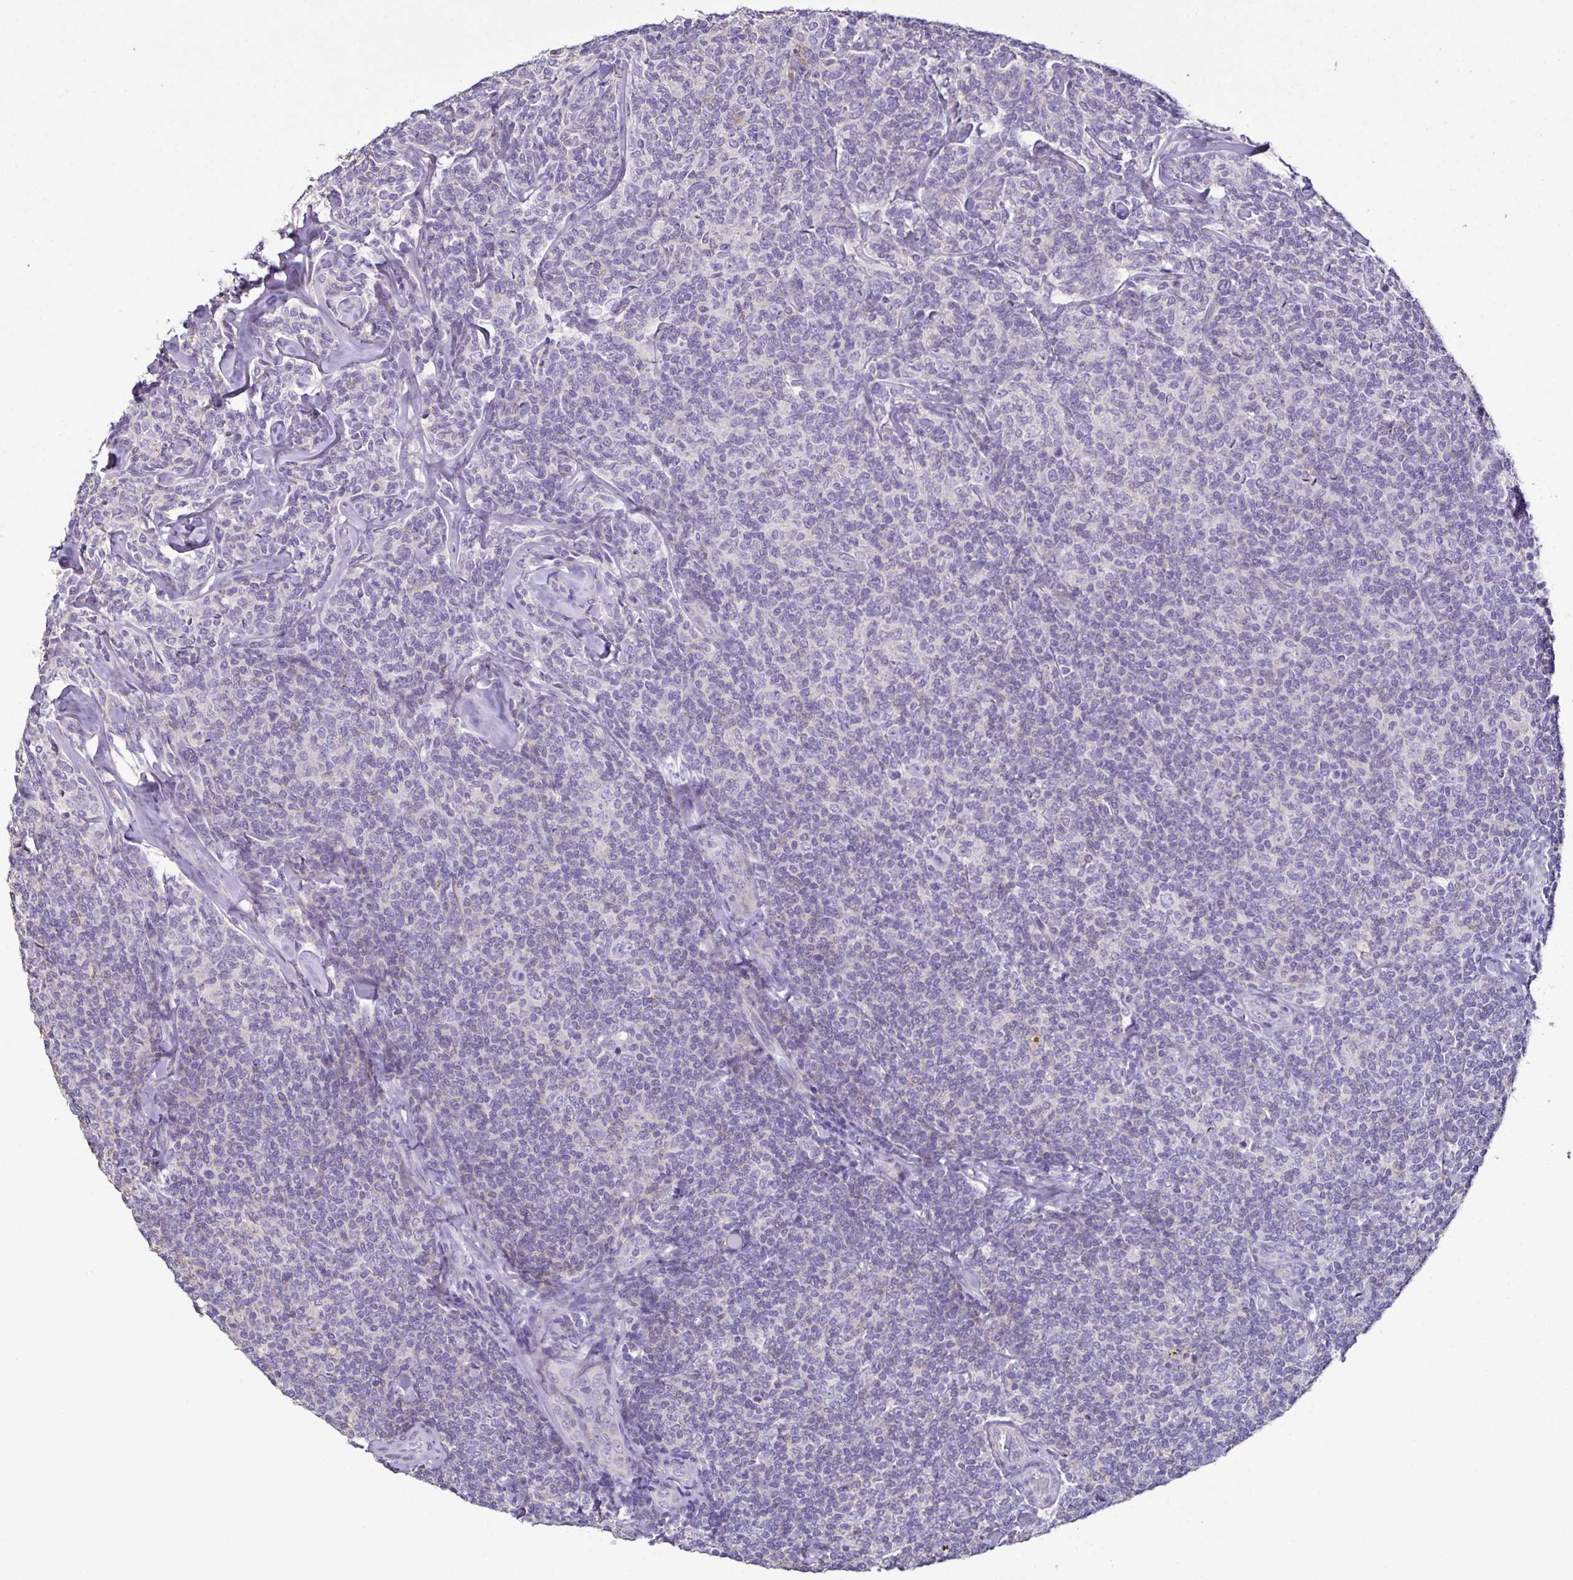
{"staining": {"intensity": "negative", "quantity": "none", "location": "none"}, "tissue": "lymphoma", "cell_type": "Tumor cells", "image_type": "cancer", "snomed": [{"axis": "morphology", "description": "Malignant lymphoma, non-Hodgkin's type, Low grade"}, {"axis": "topography", "description": "Lymph node"}], "caption": "Lymphoma was stained to show a protein in brown. There is no significant expression in tumor cells.", "gene": "MARCO", "patient": {"sex": "female", "age": 56}}